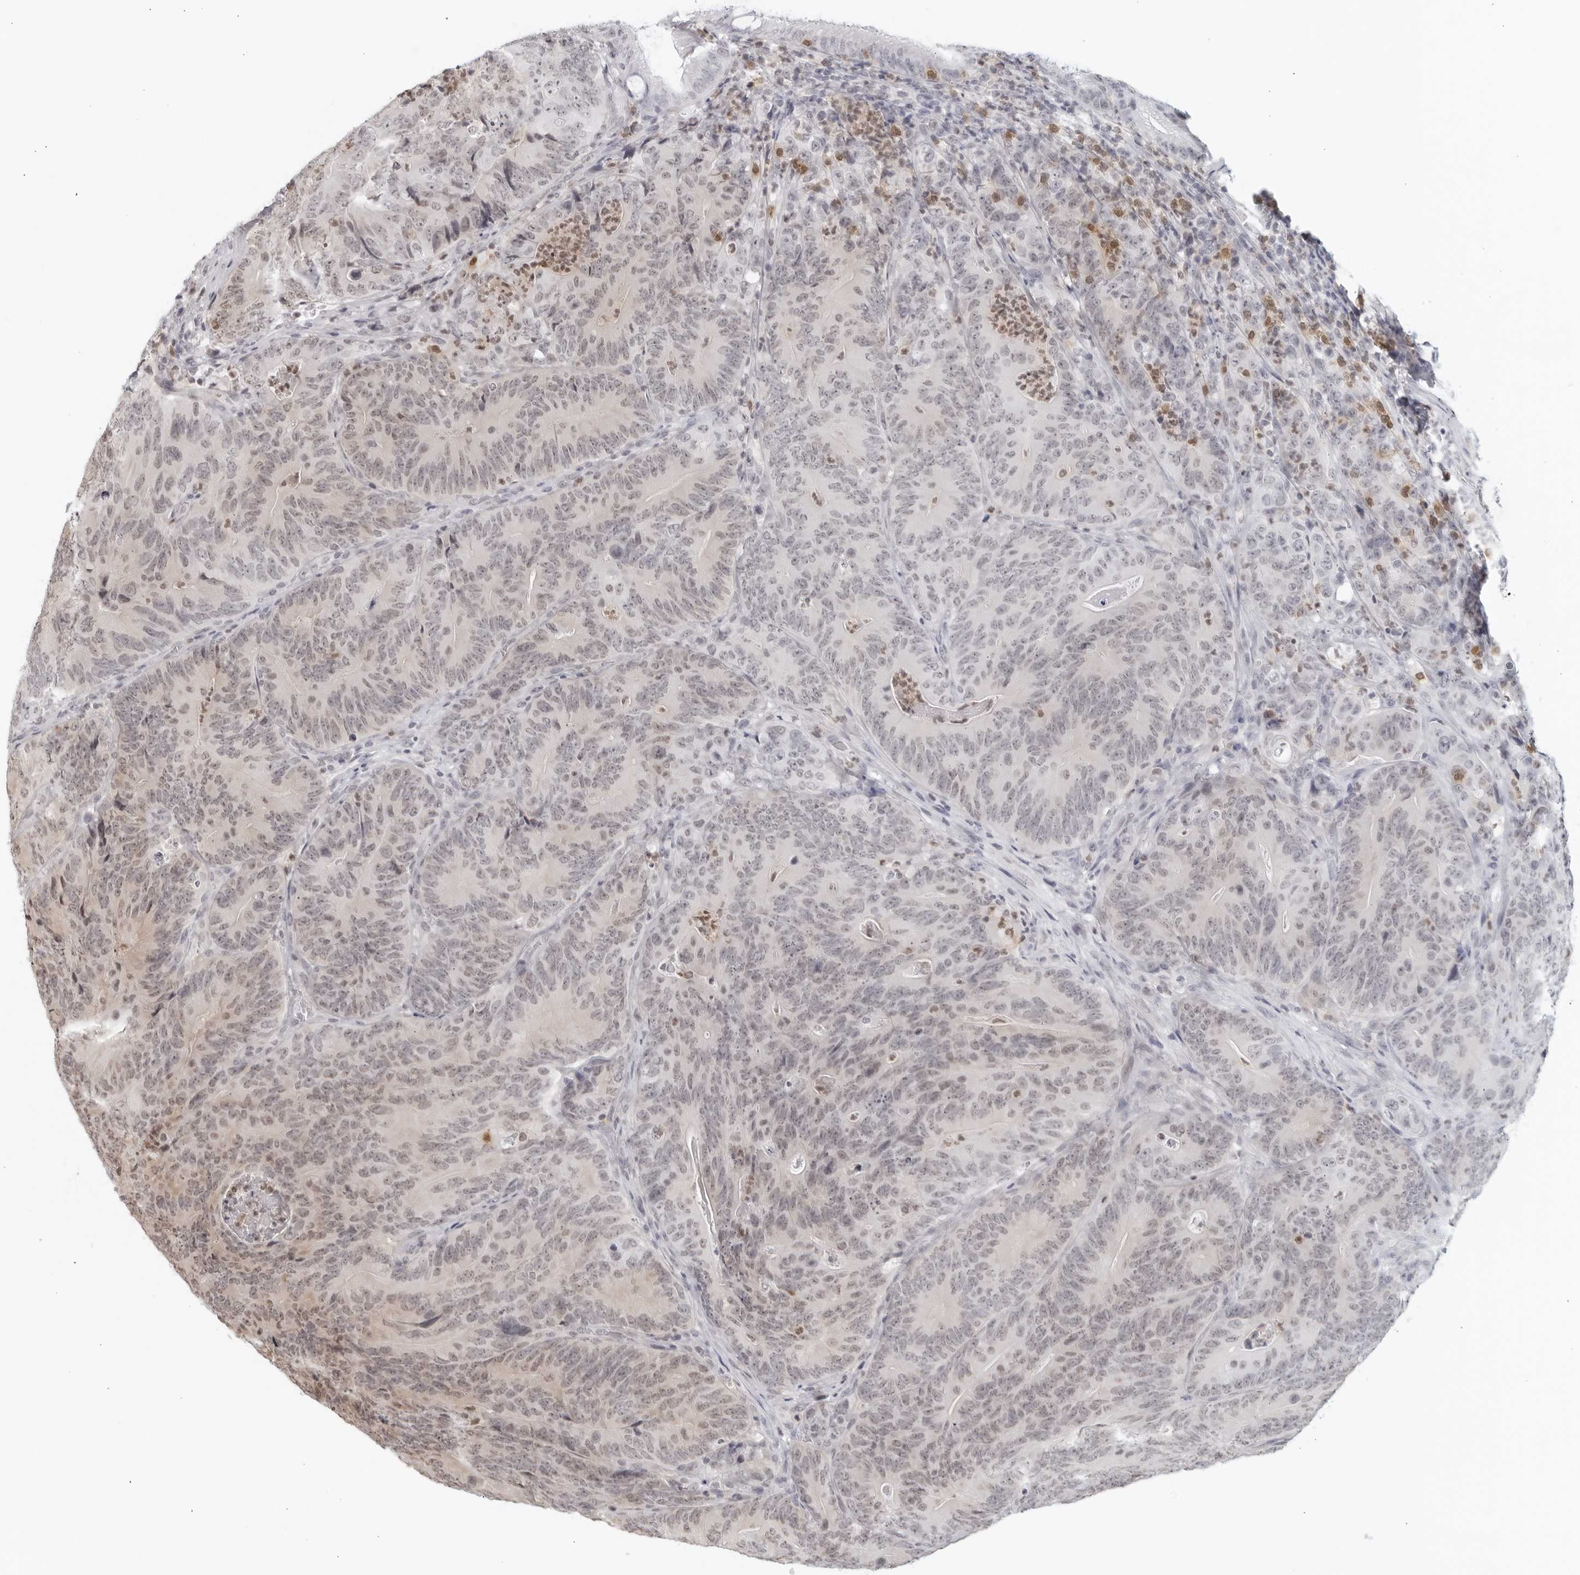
{"staining": {"intensity": "weak", "quantity": "<25%", "location": "nuclear"}, "tissue": "colorectal cancer", "cell_type": "Tumor cells", "image_type": "cancer", "snomed": [{"axis": "morphology", "description": "Normal tissue, NOS"}, {"axis": "topography", "description": "Colon"}], "caption": "Immunohistochemical staining of colorectal cancer displays no significant positivity in tumor cells.", "gene": "RAB11FIP3", "patient": {"sex": "female", "age": 82}}